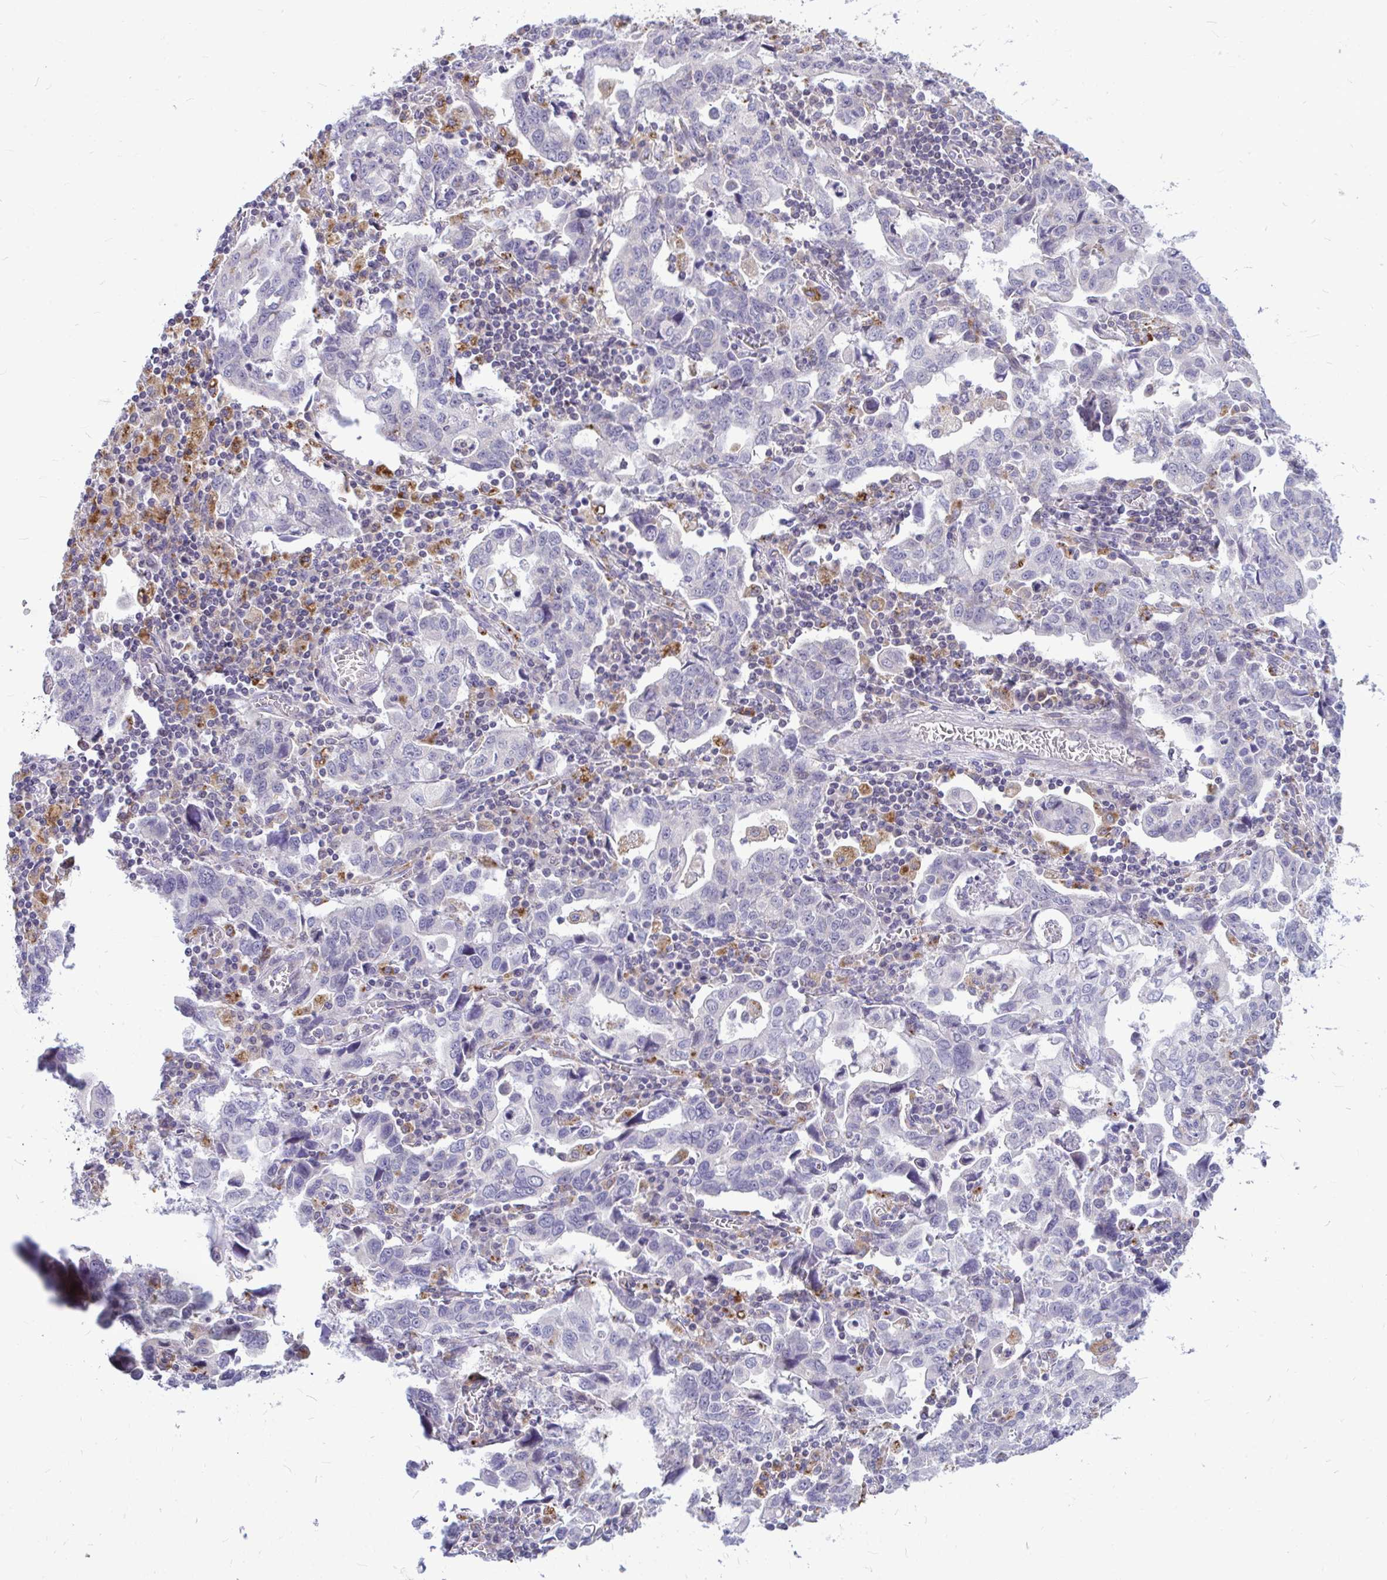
{"staining": {"intensity": "negative", "quantity": "none", "location": "none"}, "tissue": "stomach cancer", "cell_type": "Tumor cells", "image_type": "cancer", "snomed": [{"axis": "morphology", "description": "Adenocarcinoma, NOS"}, {"axis": "topography", "description": "Stomach, upper"}], "caption": "A histopathology image of stomach cancer stained for a protein reveals no brown staining in tumor cells. Nuclei are stained in blue.", "gene": "ZSCAN25", "patient": {"sex": "male", "age": 85}}